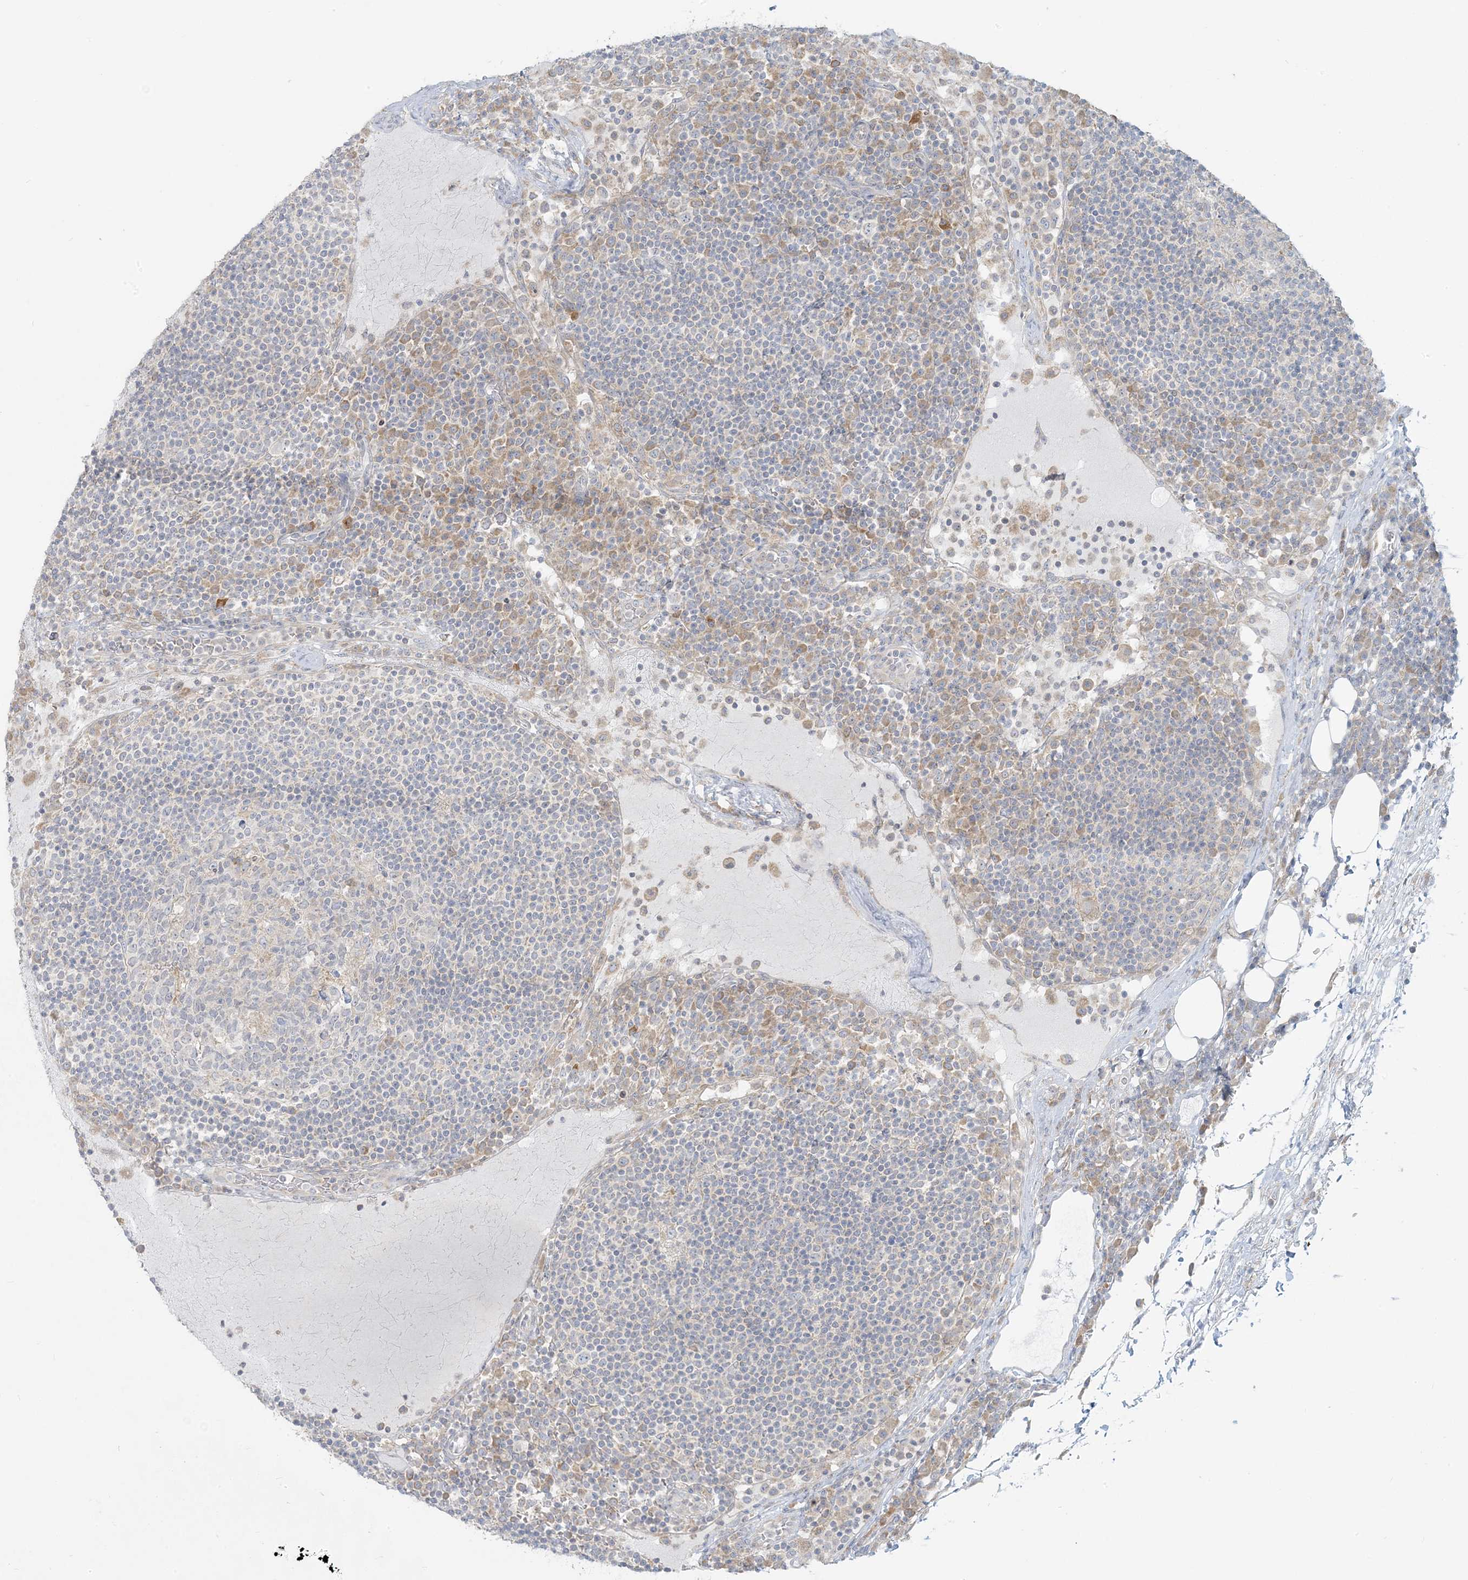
{"staining": {"intensity": "negative", "quantity": "none", "location": "none"}, "tissue": "lymph node", "cell_type": "Germinal center cells", "image_type": "normal", "snomed": [{"axis": "morphology", "description": "Normal tissue, NOS"}, {"axis": "topography", "description": "Lymph node"}], "caption": "Human lymph node stained for a protein using IHC exhibits no positivity in germinal center cells.", "gene": "EEFSEC", "patient": {"sex": "female", "age": 53}}